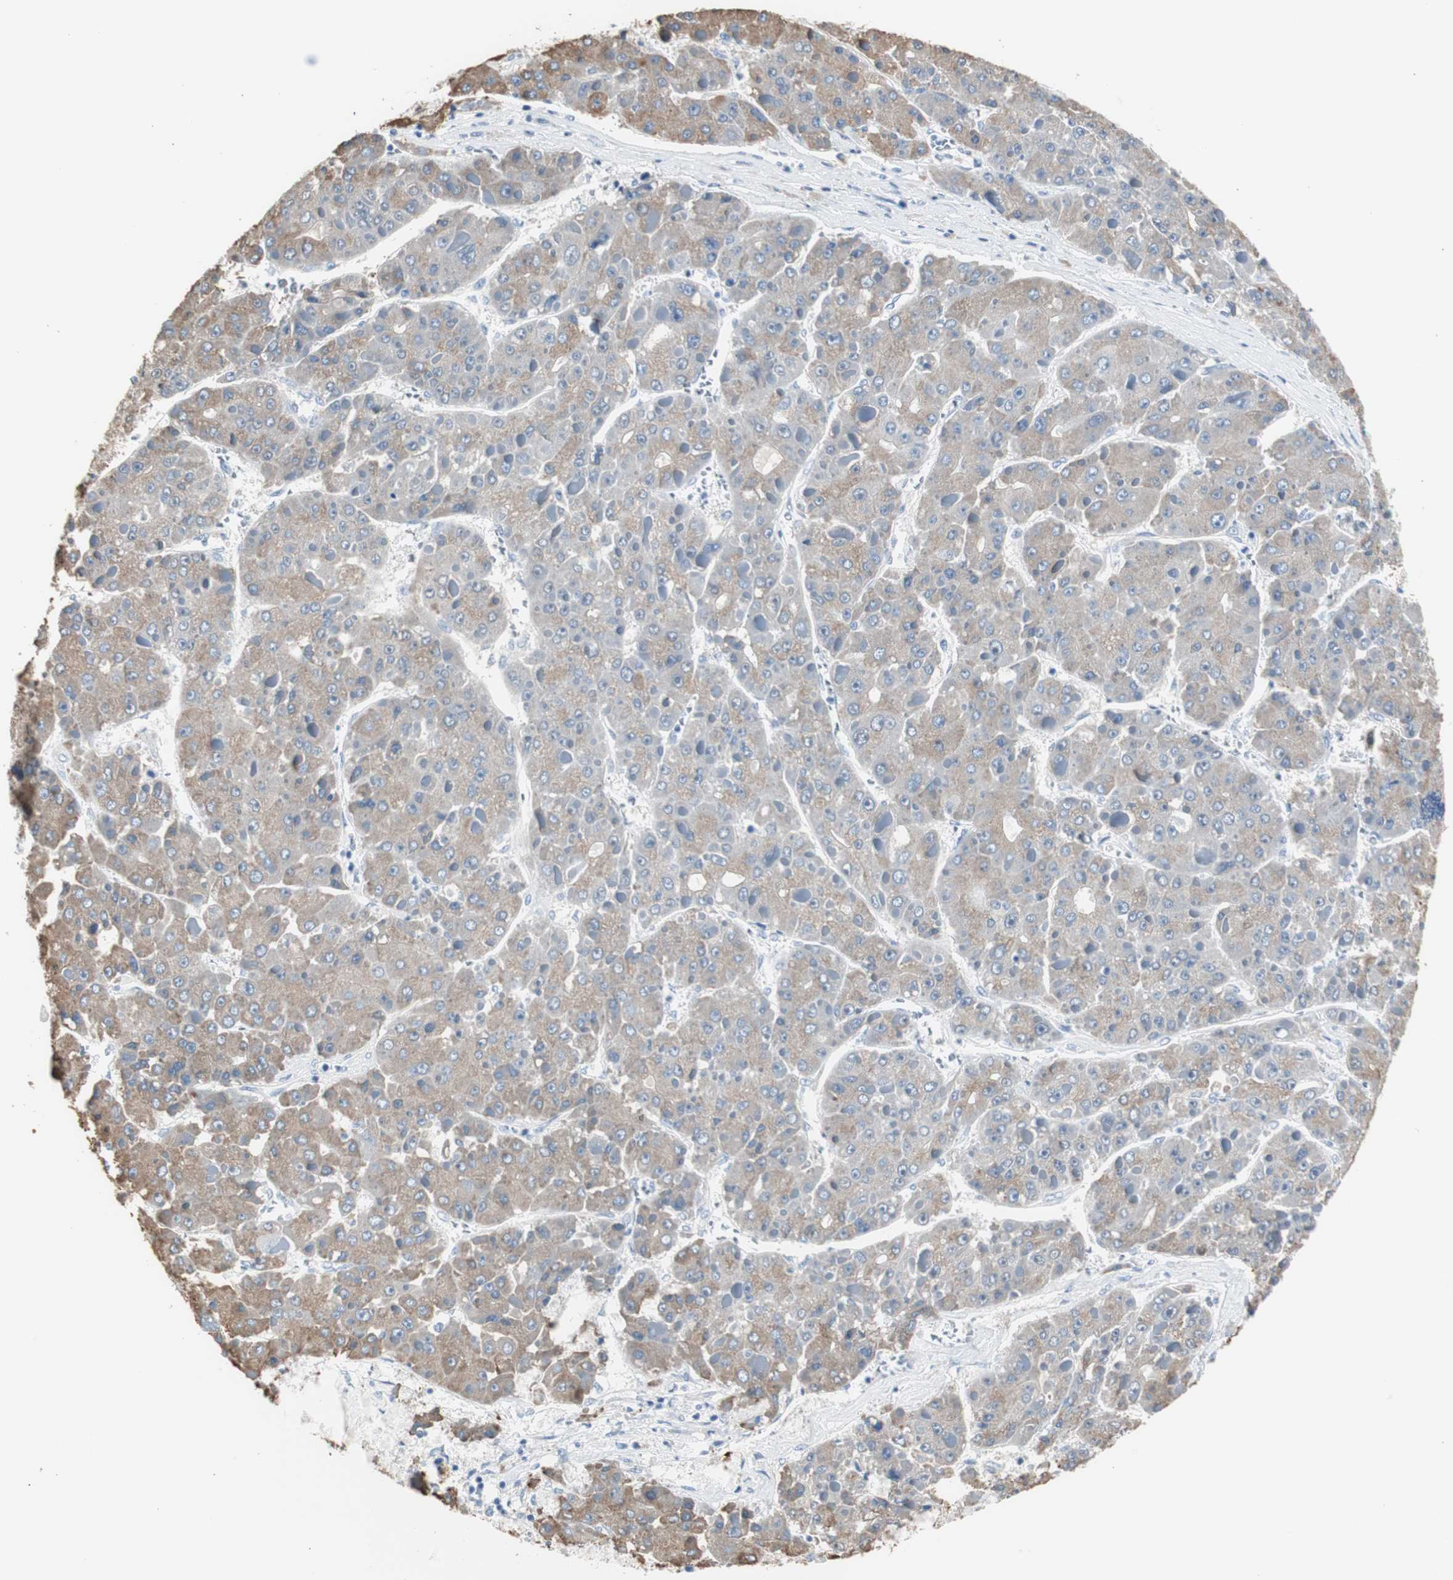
{"staining": {"intensity": "moderate", "quantity": "25%-75%", "location": "cytoplasmic/membranous"}, "tissue": "liver cancer", "cell_type": "Tumor cells", "image_type": "cancer", "snomed": [{"axis": "morphology", "description": "Carcinoma, Hepatocellular, NOS"}, {"axis": "topography", "description": "Liver"}], "caption": "Liver cancer (hepatocellular carcinoma) was stained to show a protein in brown. There is medium levels of moderate cytoplasmic/membranous positivity in about 25%-75% of tumor cells.", "gene": "S100A7", "patient": {"sex": "female", "age": 73}}